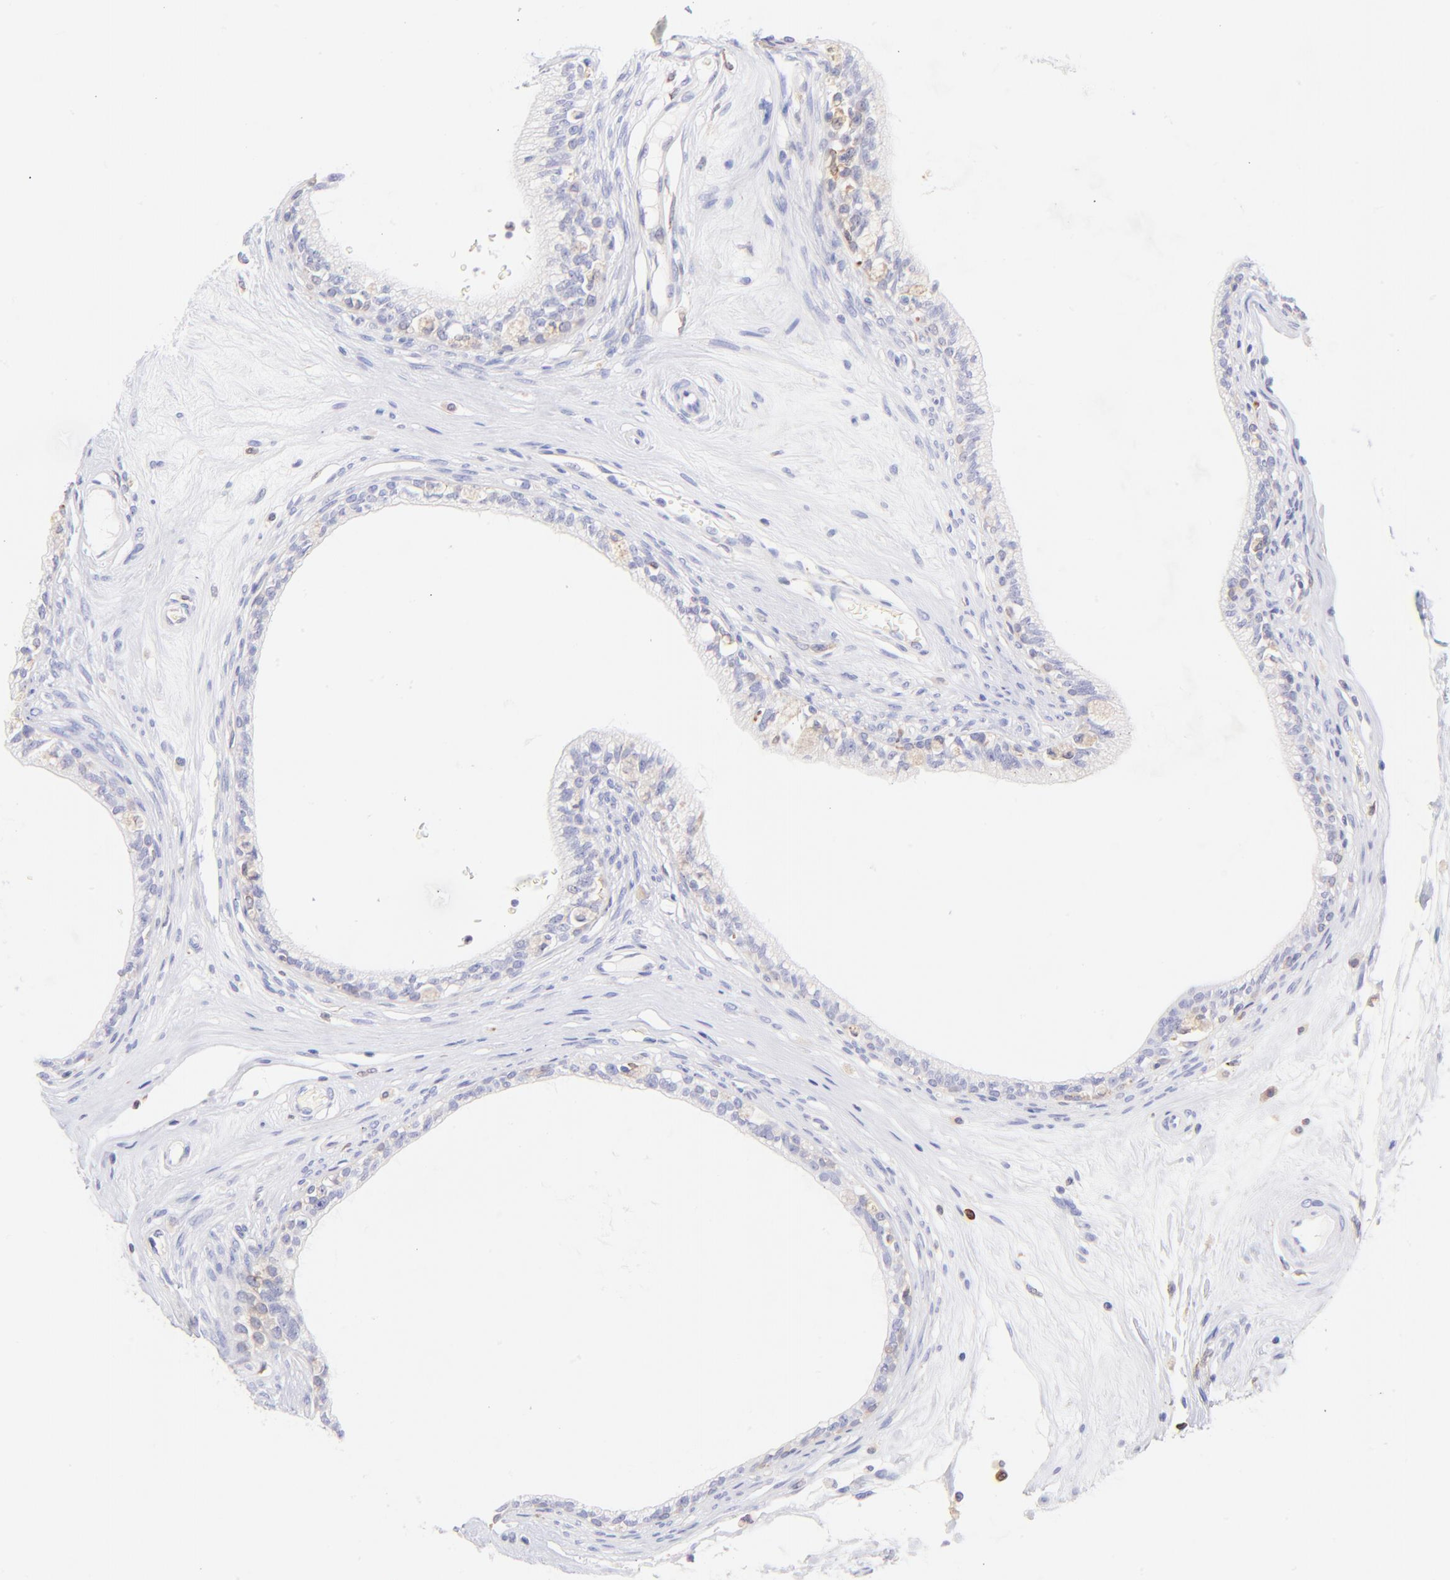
{"staining": {"intensity": "weak", "quantity": "<25%", "location": "cytoplasmic/membranous"}, "tissue": "epididymis", "cell_type": "Glandular cells", "image_type": "normal", "snomed": [{"axis": "morphology", "description": "Normal tissue, NOS"}, {"axis": "morphology", "description": "Inflammation, NOS"}, {"axis": "topography", "description": "Epididymis"}], "caption": "IHC photomicrograph of normal human epididymis stained for a protein (brown), which exhibits no positivity in glandular cells.", "gene": "IRAG2", "patient": {"sex": "male", "age": 84}}